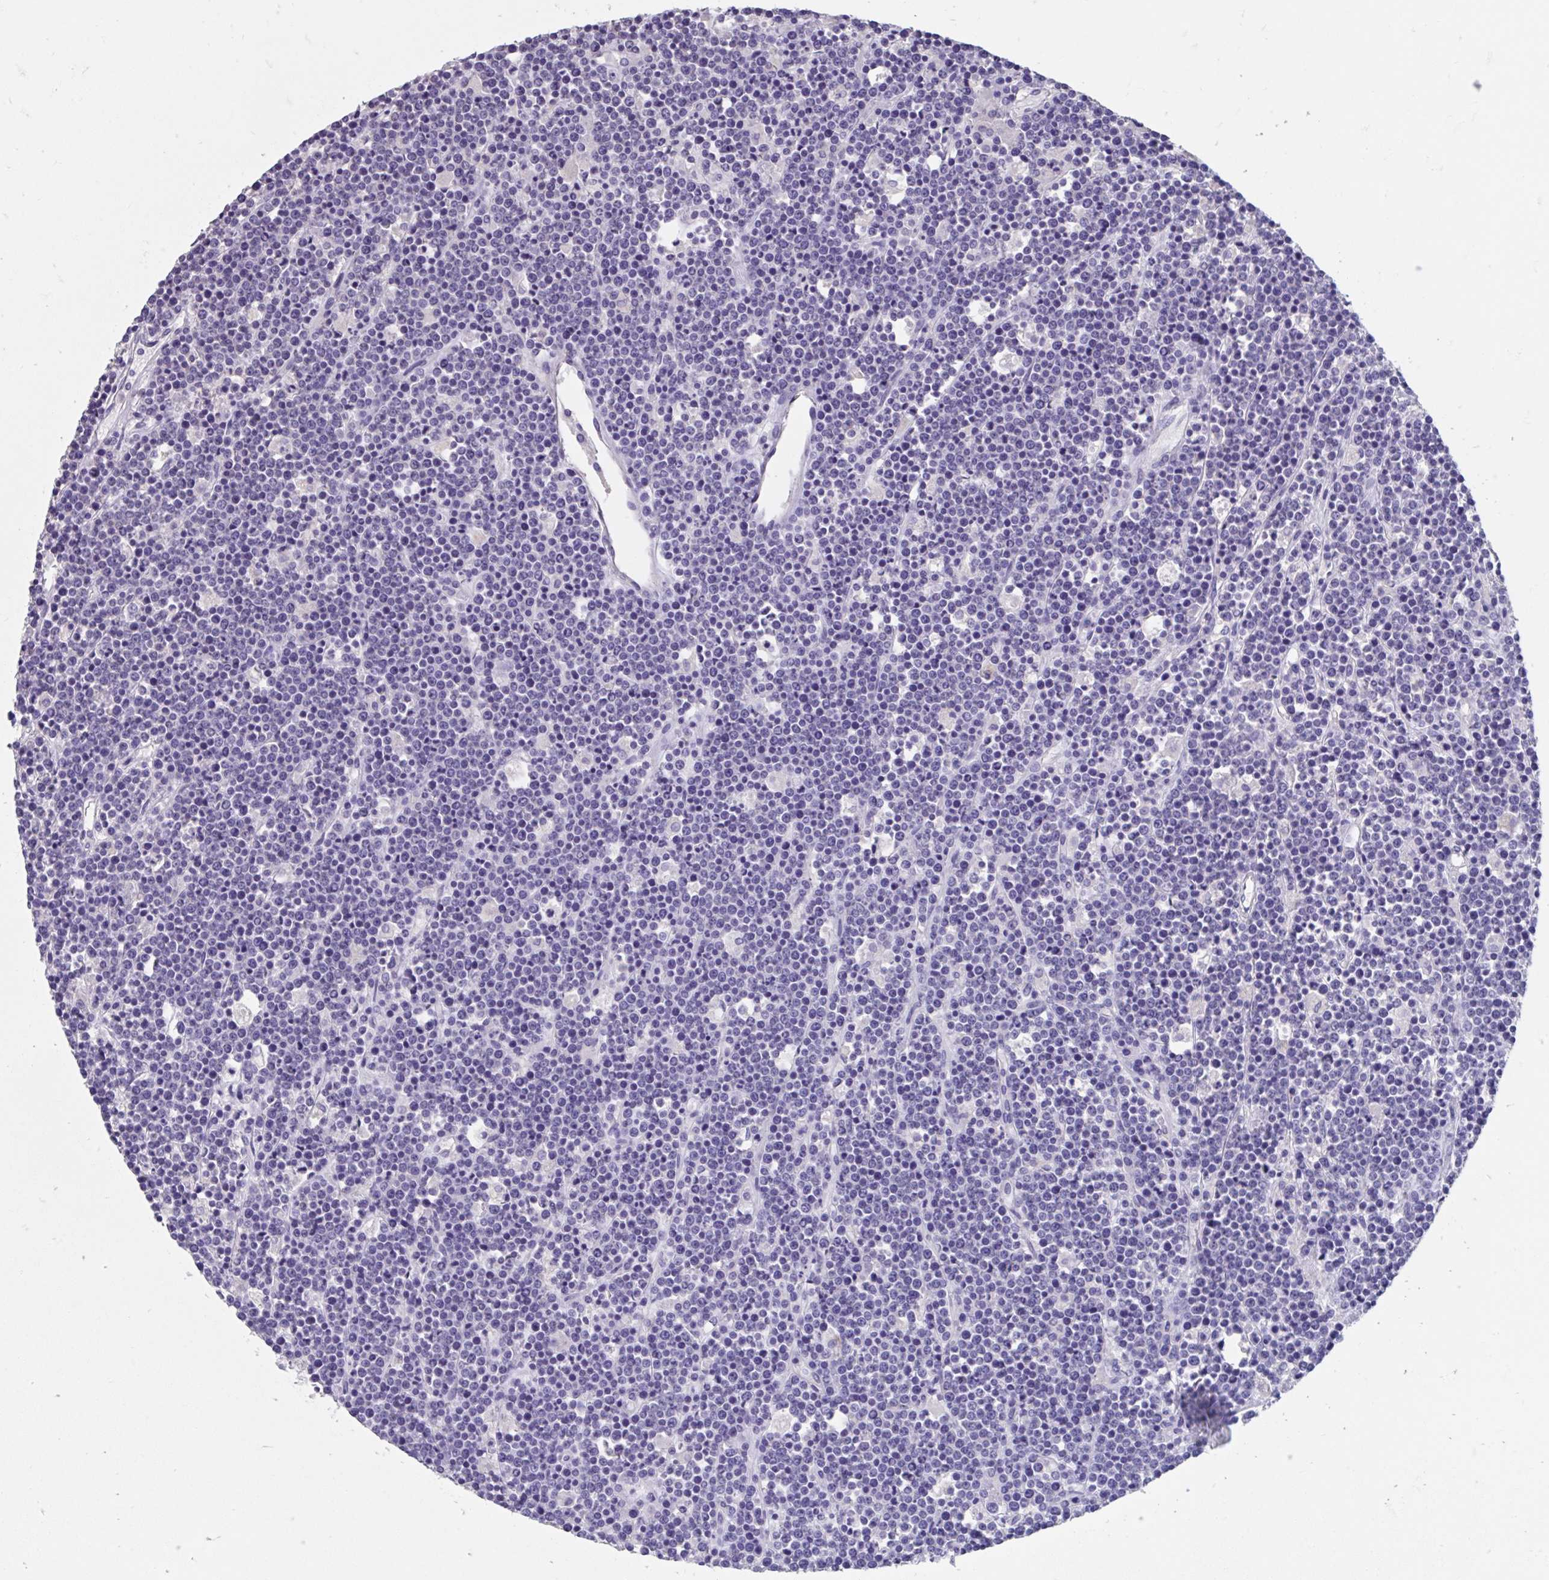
{"staining": {"intensity": "negative", "quantity": "none", "location": "none"}, "tissue": "lymphoma", "cell_type": "Tumor cells", "image_type": "cancer", "snomed": [{"axis": "morphology", "description": "Malignant lymphoma, non-Hodgkin's type, High grade"}, {"axis": "topography", "description": "Ovary"}], "caption": "This is a photomicrograph of IHC staining of high-grade malignant lymphoma, non-Hodgkin's type, which shows no staining in tumor cells. (DAB immunohistochemistry (IHC), high magnification).", "gene": "GPR162", "patient": {"sex": "female", "age": 56}}